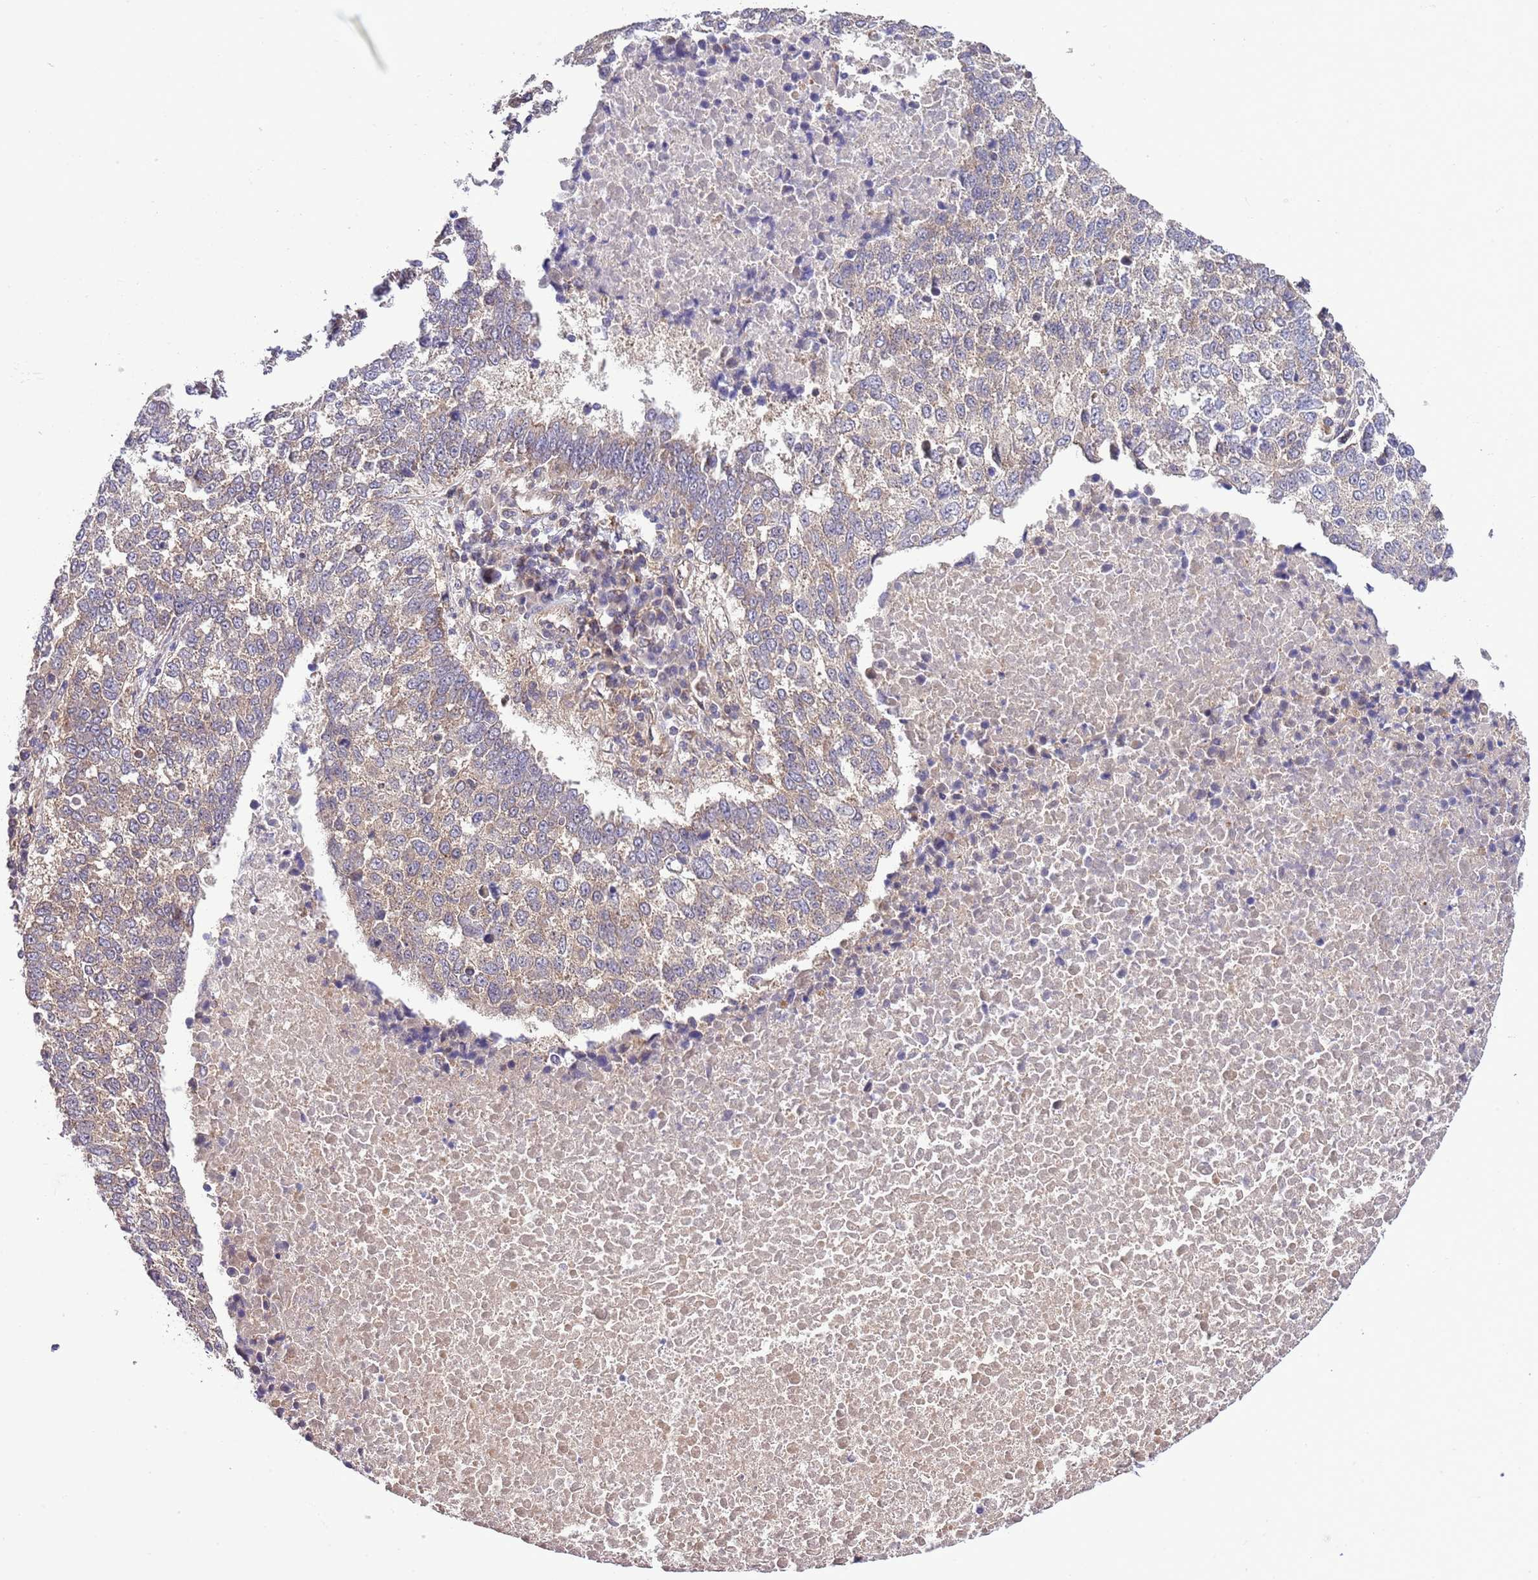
{"staining": {"intensity": "weak", "quantity": "25%-75%", "location": "cytoplasmic/membranous"}, "tissue": "lung cancer", "cell_type": "Tumor cells", "image_type": "cancer", "snomed": [{"axis": "morphology", "description": "Squamous cell carcinoma, NOS"}, {"axis": "topography", "description": "Lung"}], "caption": "The histopathology image shows staining of lung cancer, revealing weak cytoplasmic/membranous protein staining (brown color) within tumor cells.", "gene": "DONSON", "patient": {"sex": "male", "age": 73}}